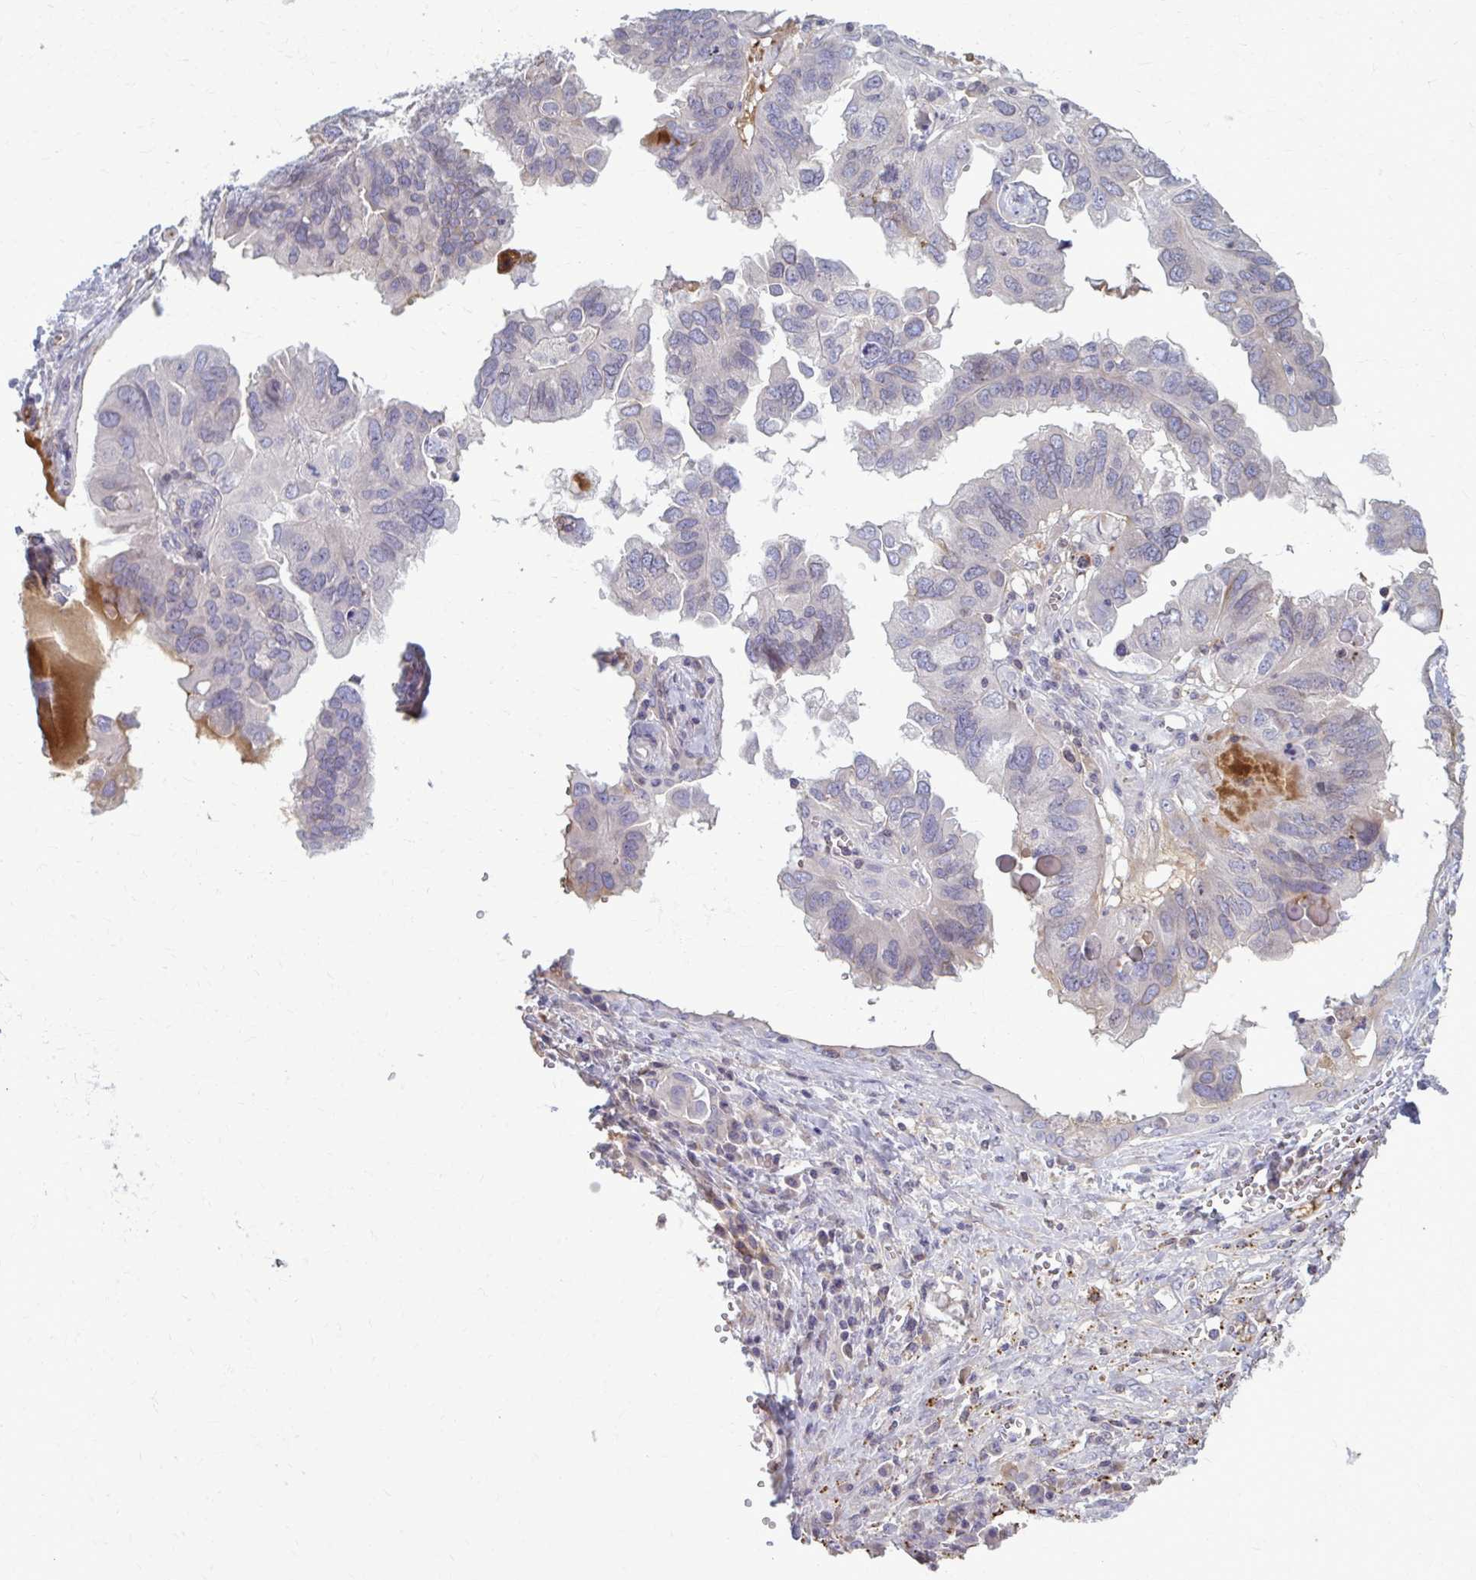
{"staining": {"intensity": "negative", "quantity": "none", "location": "none"}, "tissue": "ovarian cancer", "cell_type": "Tumor cells", "image_type": "cancer", "snomed": [{"axis": "morphology", "description": "Cystadenocarcinoma, serous, NOS"}, {"axis": "topography", "description": "Ovary"}], "caption": "Tumor cells show no significant protein expression in ovarian cancer. (Brightfield microscopy of DAB (3,3'-diaminobenzidine) immunohistochemistry (IHC) at high magnification).", "gene": "MCRIP2", "patient": {"sex": "female", "age": 79}}